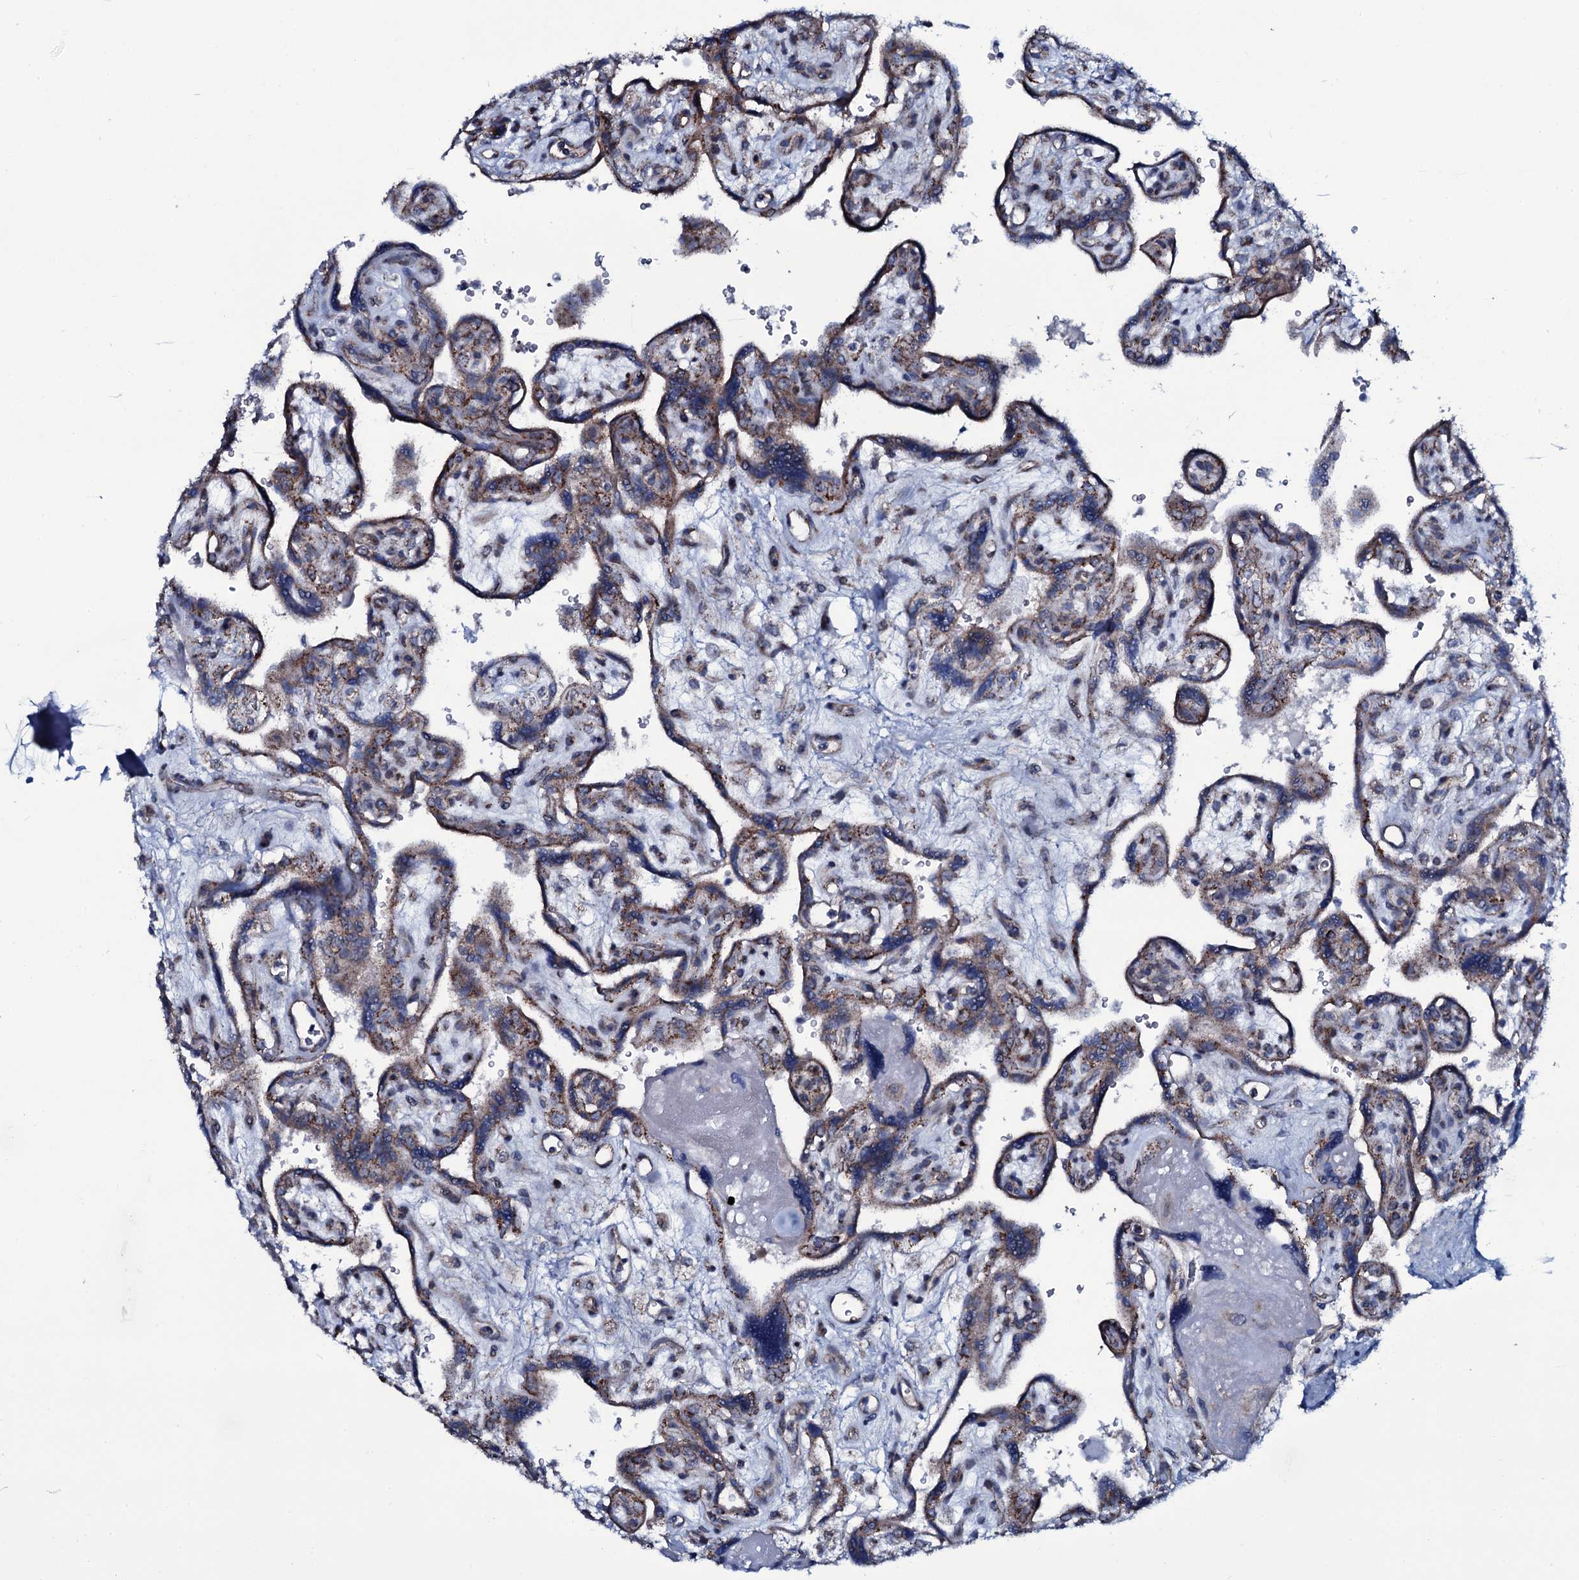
{"staining": {"intensity": "negative", "quantity": "none", "location": "none"}, "tissue": "placenta", "cell_type": "Decidual cells", "image_type": "normal", "snomed": [{"axis": "morphology", "description": "Normal tissue, NOS"}, {"axis": "topography", "description": "Placenta"}], "caption": "Immunohistochemical staining of unremarkable placenta displays no significant positivity in decidual cells. (Brightfield microscopy of DAB IHC at high magnification).", "gene": "WIPF3", "patient": {"sex": "female", "age": 39}}